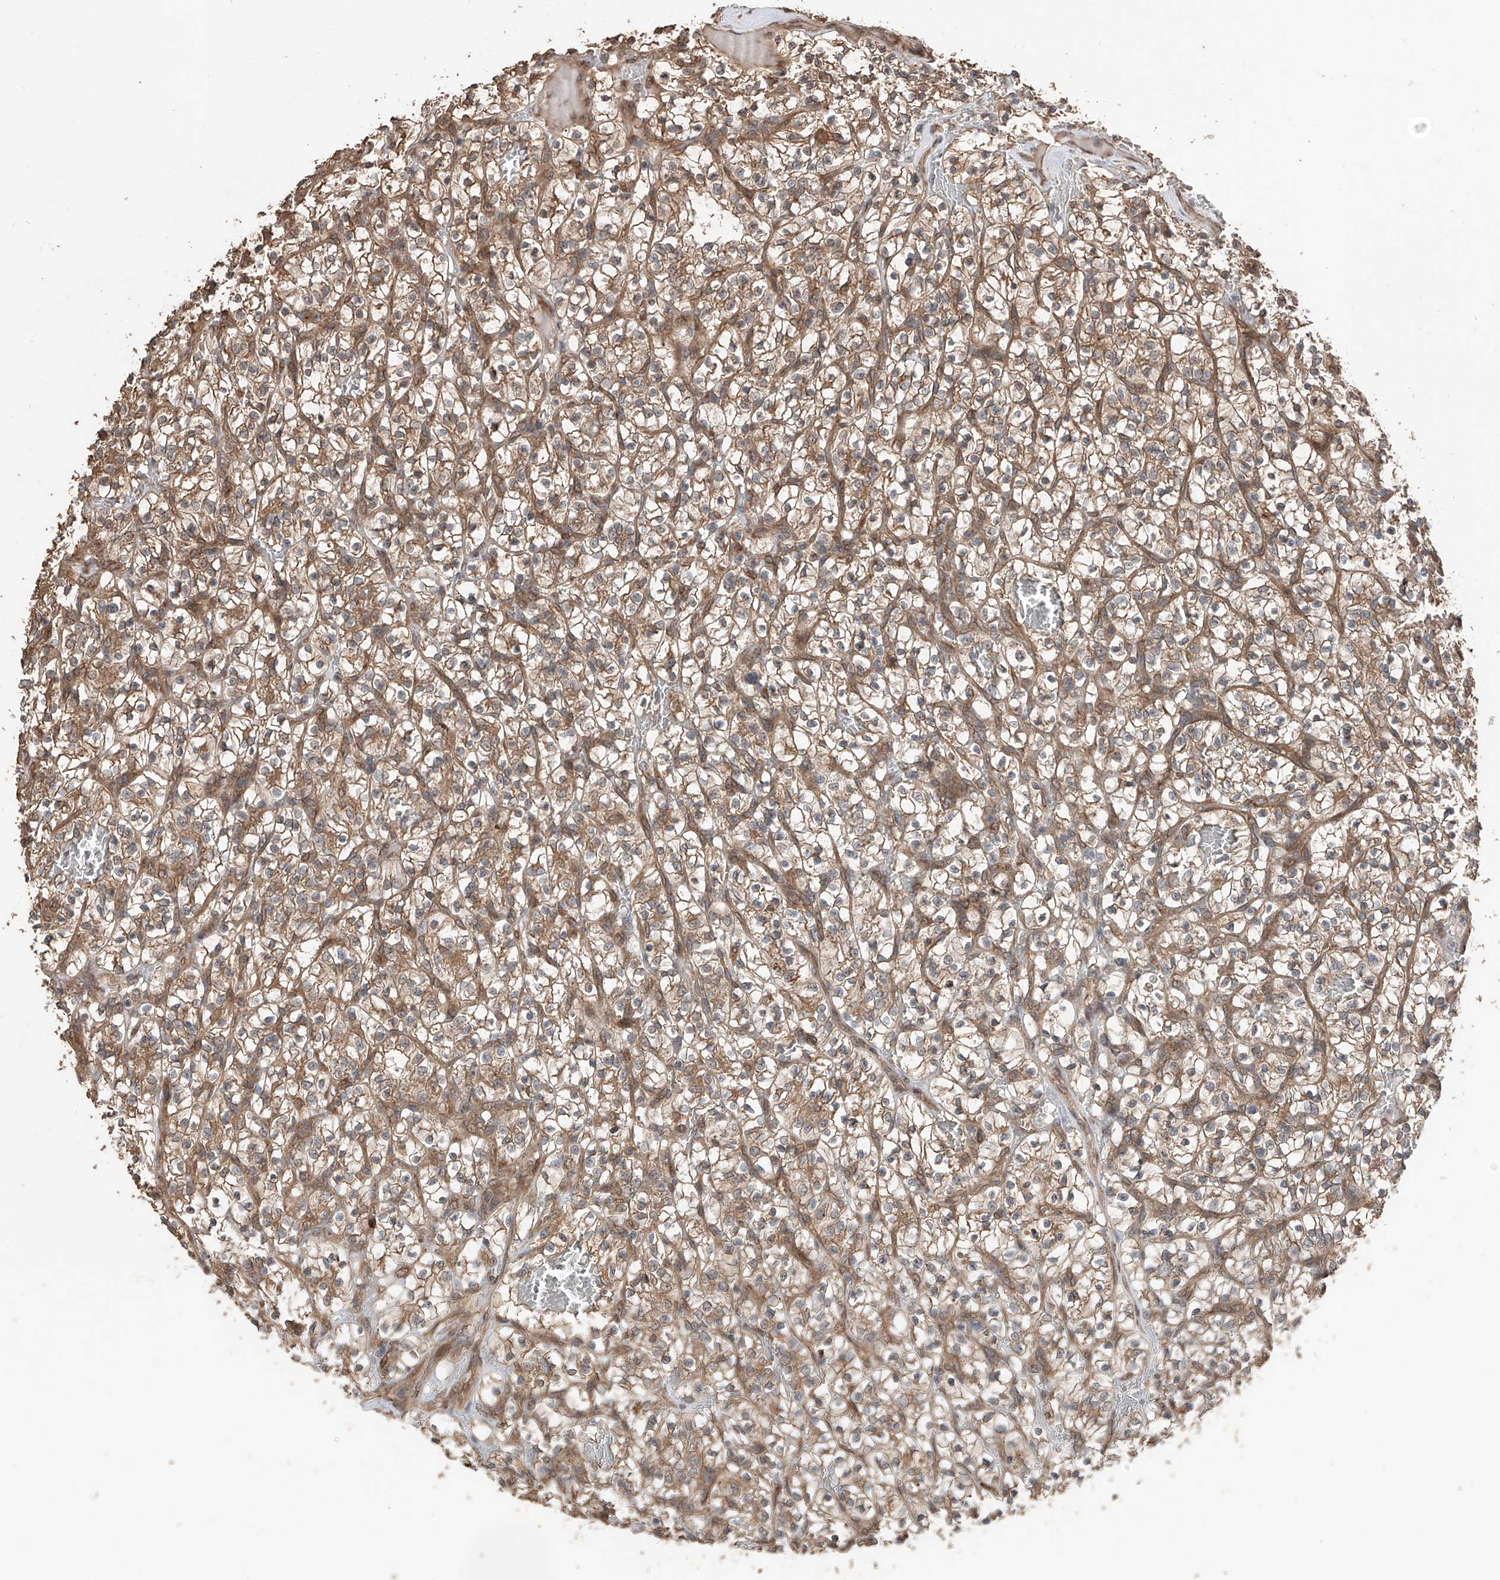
{"staining": {"intensity": "moderate", "quantity": ">75%", "location": "cytoplasmic/membranous"}, "tissue": "renal cancer", "cell_type": "Tumor cells", "image_type": "cancer", "snomed": [{"axis": "morphology", "description": "Adenocarcinoma, NOS"}, {"axis": "topography", "description": "Kidney"}], "caption": "Human adenocarcinoma (renal) stained with a protein marker exhibits moderate staining in tumor cells.", "gene": "FAM135A", "patient": {"sex": "female", "age": 57}}